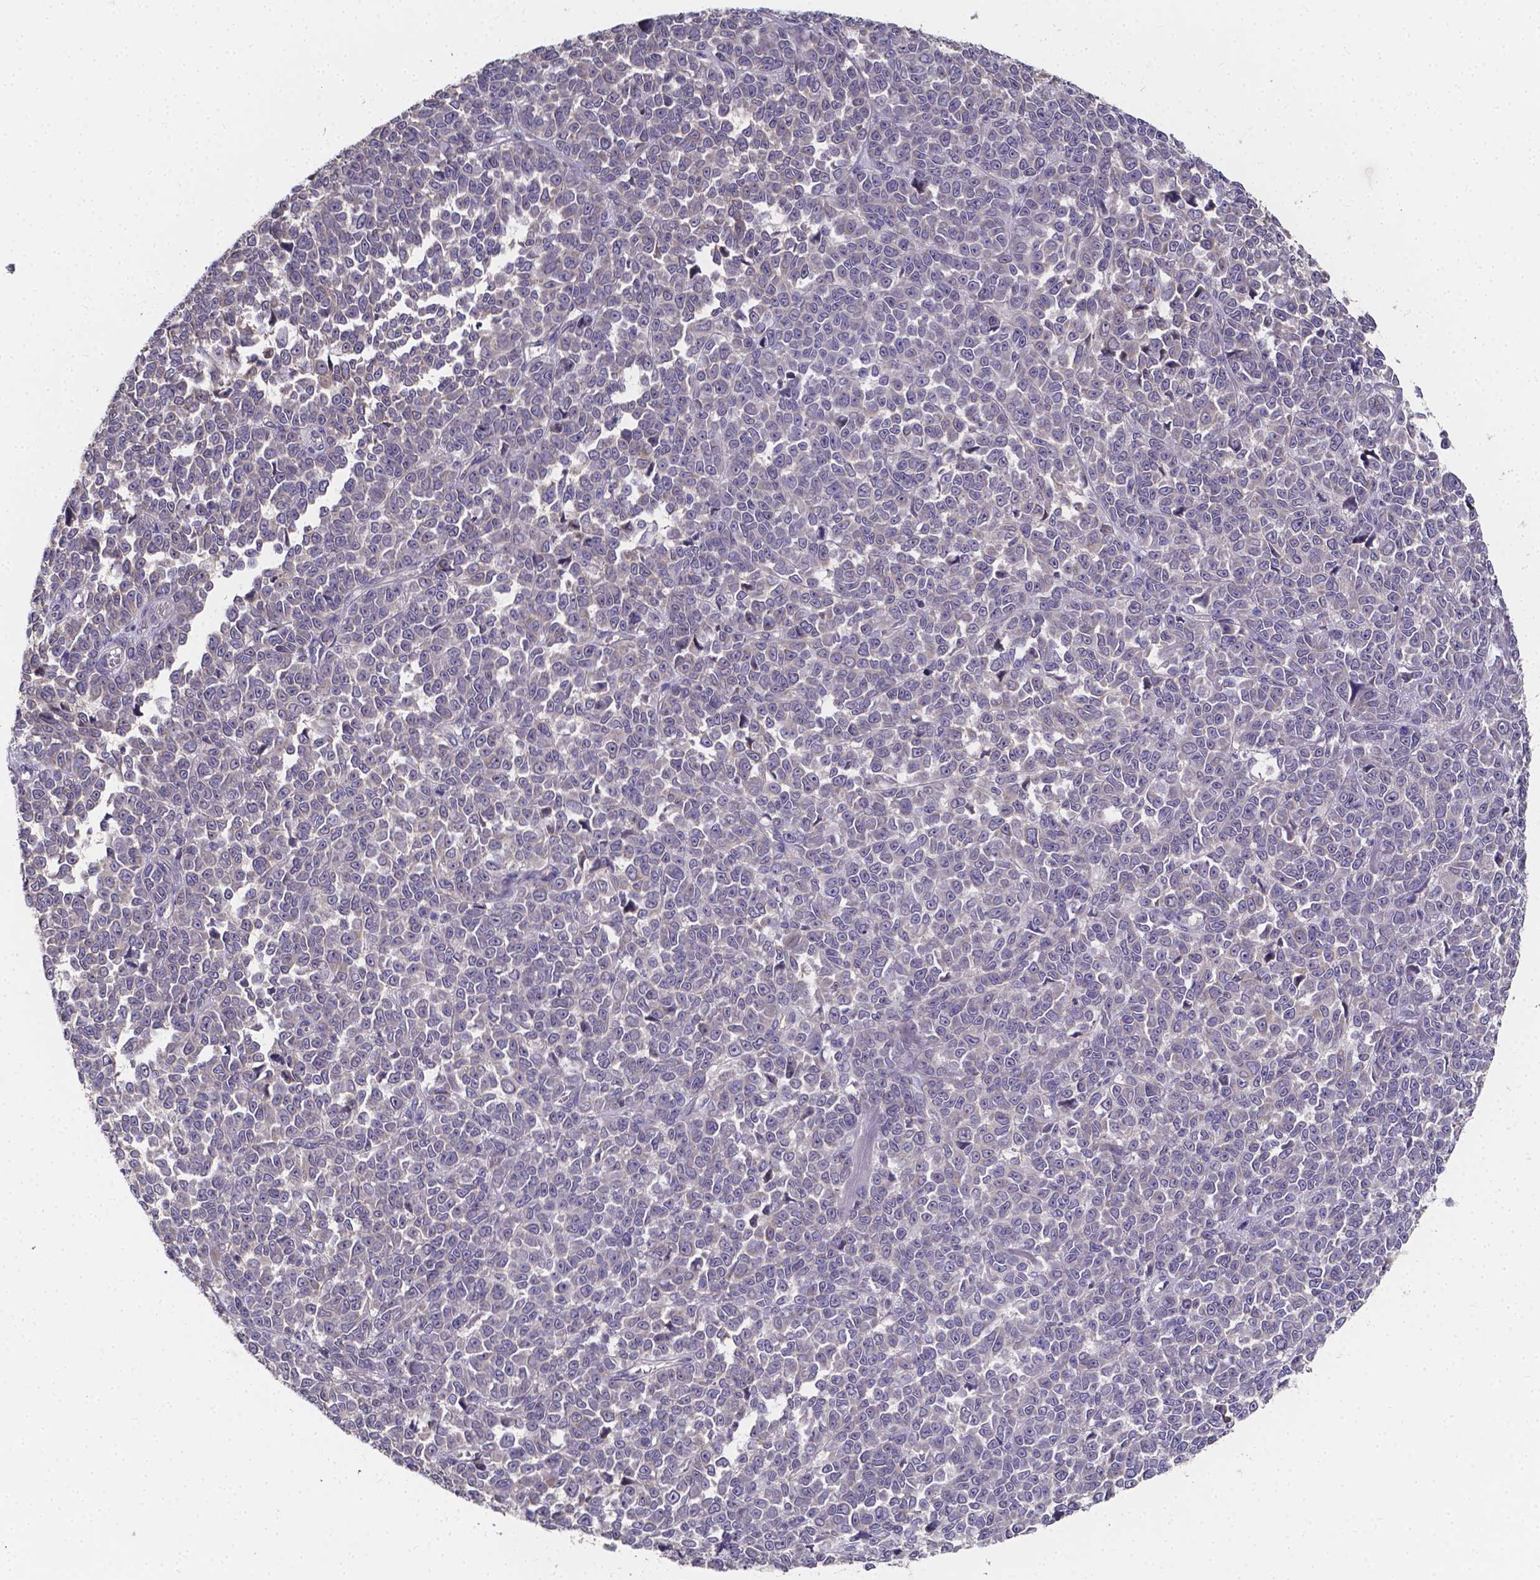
{"staining": {"intensity": "negative", "quantity": "none", "location": "none"}, "tissue": "melanoma", "cell_type": "Tumor cells", "image_type": "cancer", "snomed": [{"axis": "morphology", "description": "Malignant melanoma, NOS"}, {"axis": "topography", "description": "Skin"}], "caption": "High power microscopy image of an immunohistochemistry histopathology image of malignant melanoma, revealing no significant positivity in tumor cells.", "gene": "THEMIS", "patient": {"sex": "female", "age": 95}}